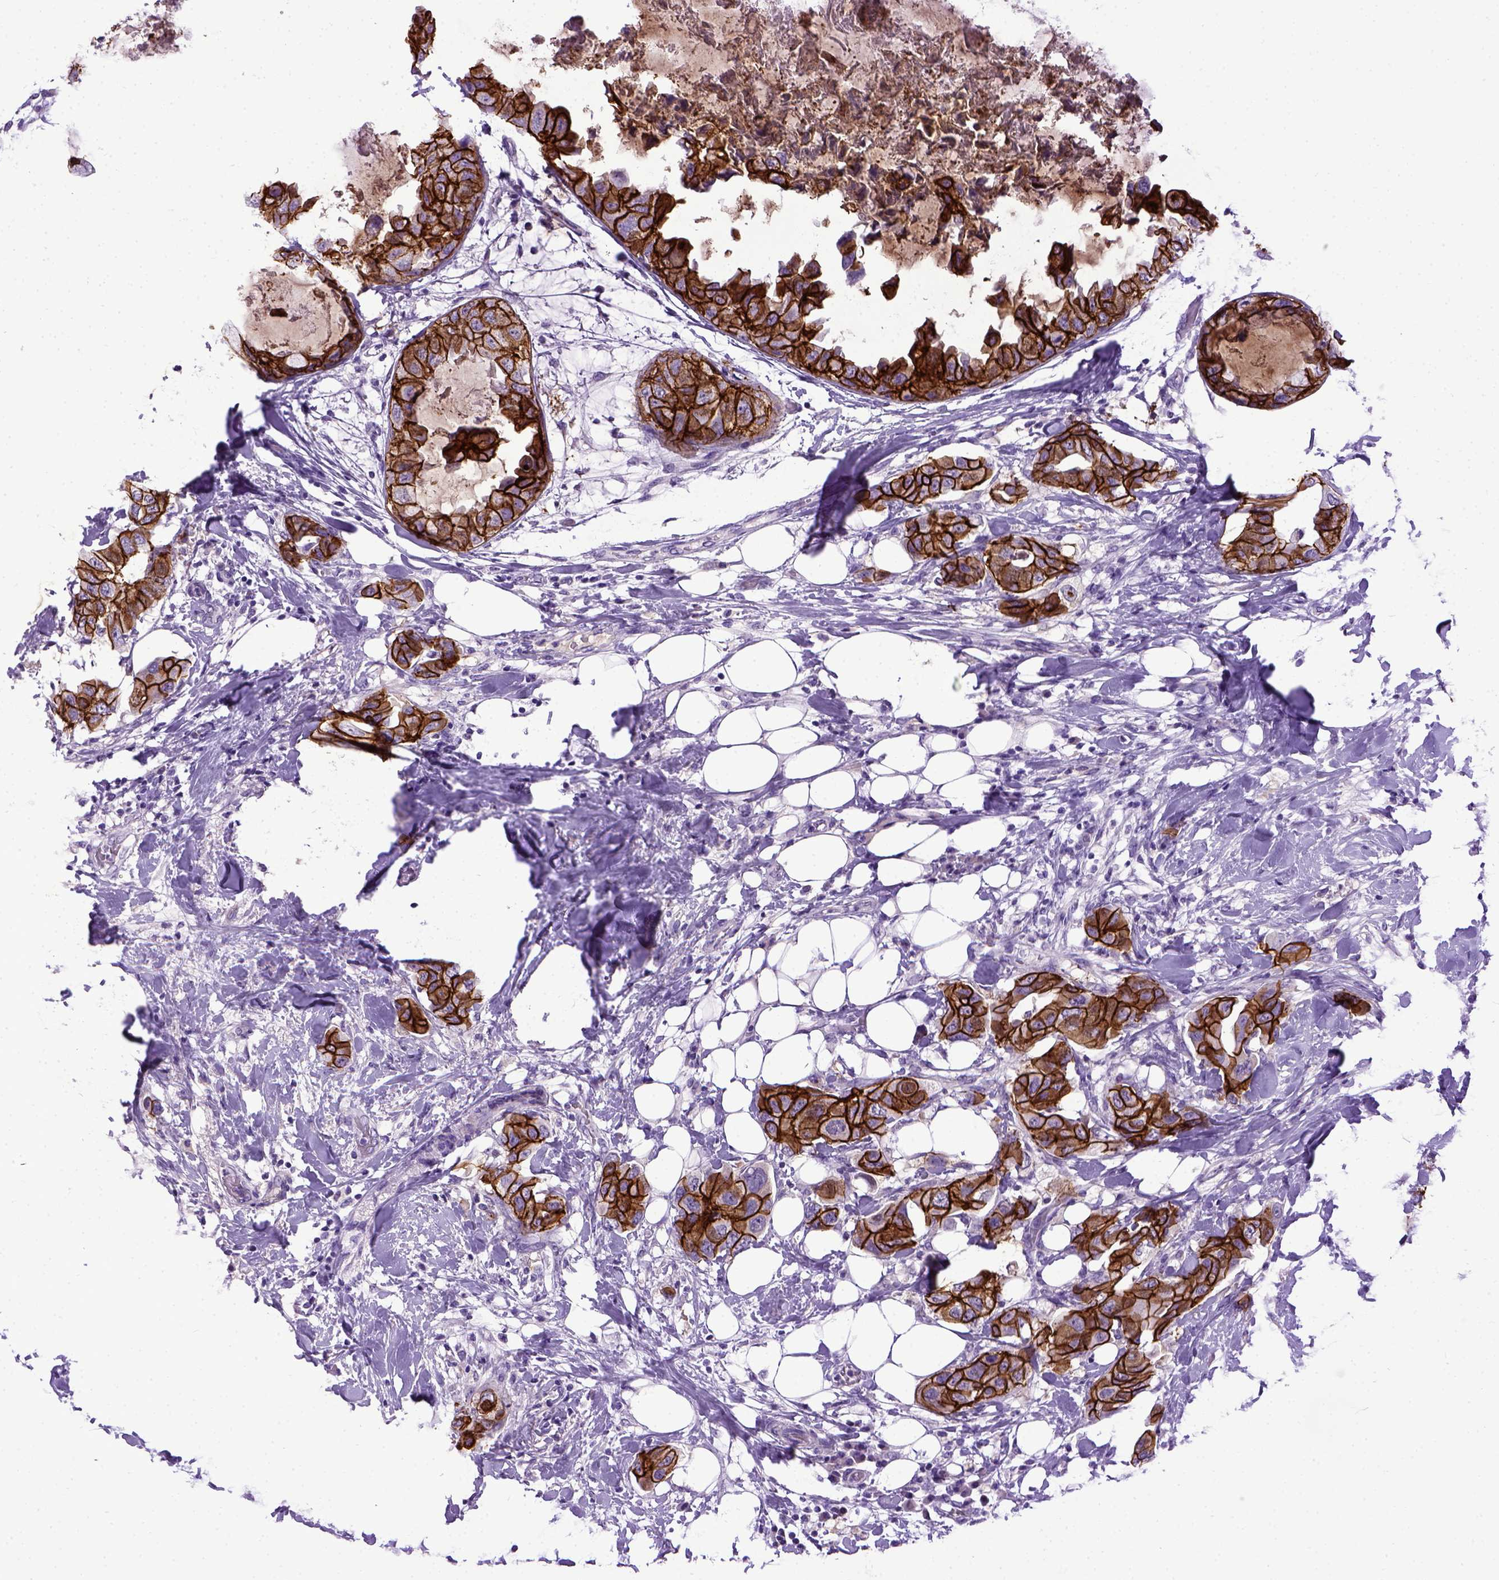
{"staining": {"intensity": "strong", "quantity": ">75%", "location": "cytoplasmic/membranous"}, "tissue": "breast cancer", "cell_type": "Tumor cells", "image_type": "cancer", "snomed": [{"axis": "morphology", "description": "Normal tissue, NOS"}, {"axis": "morphology", "description": "Duct carcinoma"}, {"axis": "topography", "description": "Breast"}], "caption": "A histopathology image of human breast cancer (intraductal carcinoma) stained for a protein displays strong cytoplasmic/membranous brown staining in tumor cells.", "gene": "CDH1", "patient": {"sex": "female", "age": 40}}